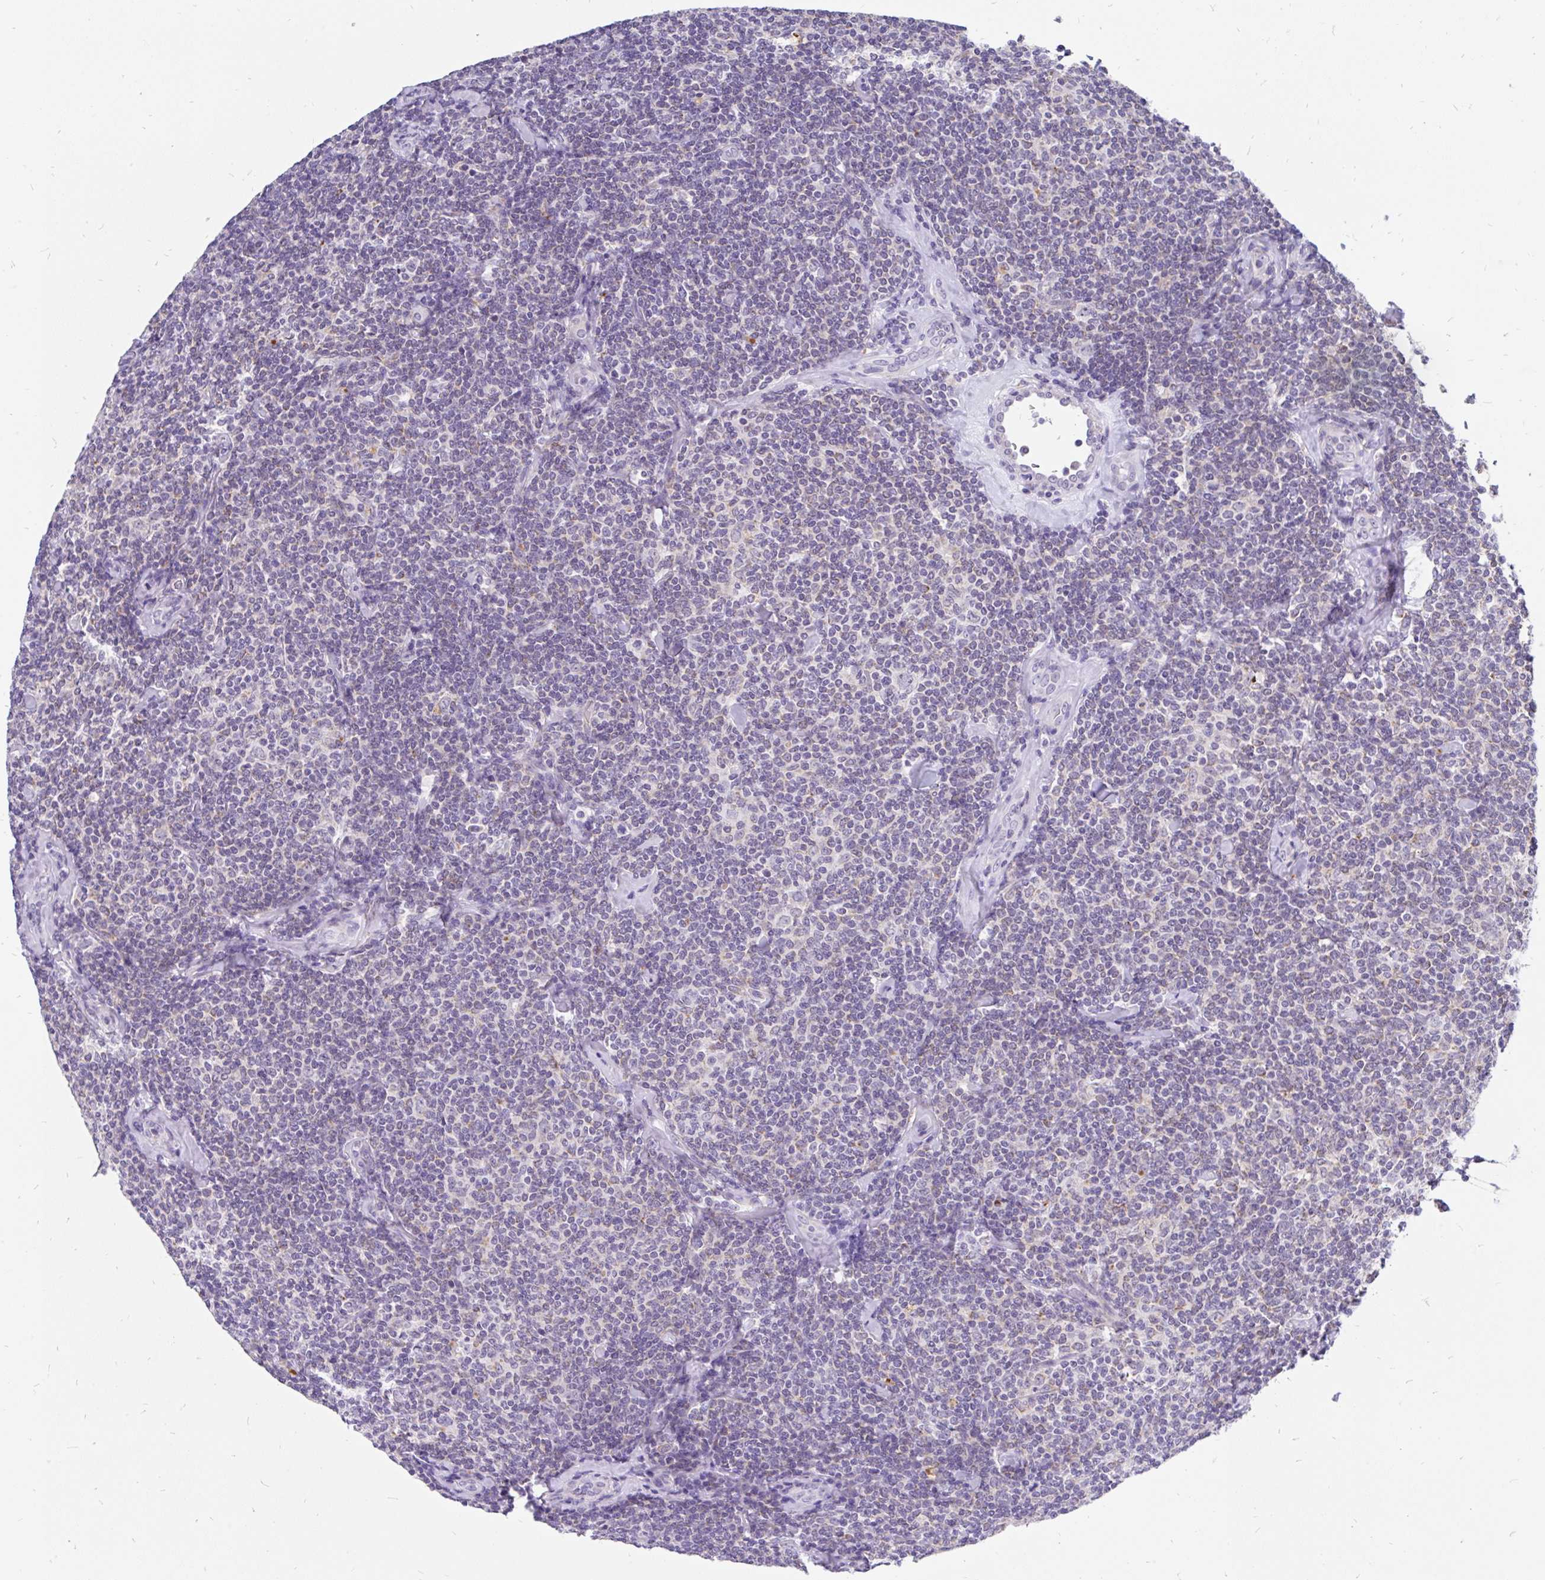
{"staining": {"intensity": "weak", "quantity": "25%-75%", "location": "cytoplasmic/membranous"}, "tissue": "lymphoma", "cell_type": "Tumor cells", "image_type": "cancer", "snomed": [{"axis": "morphology", "description": "Malignant lymphoma, non-Hodgkin's type, Low grade"}, {"axis": "topography", "description": "Lymph node"}], "caption": "Protein staining of lymphoma tissue displays weak cytoplasmic/membranous staining in approximately 25%-75% of tumor cells.", "gene": "INTS5", "patient": {"sex": "female", "age": 56}}